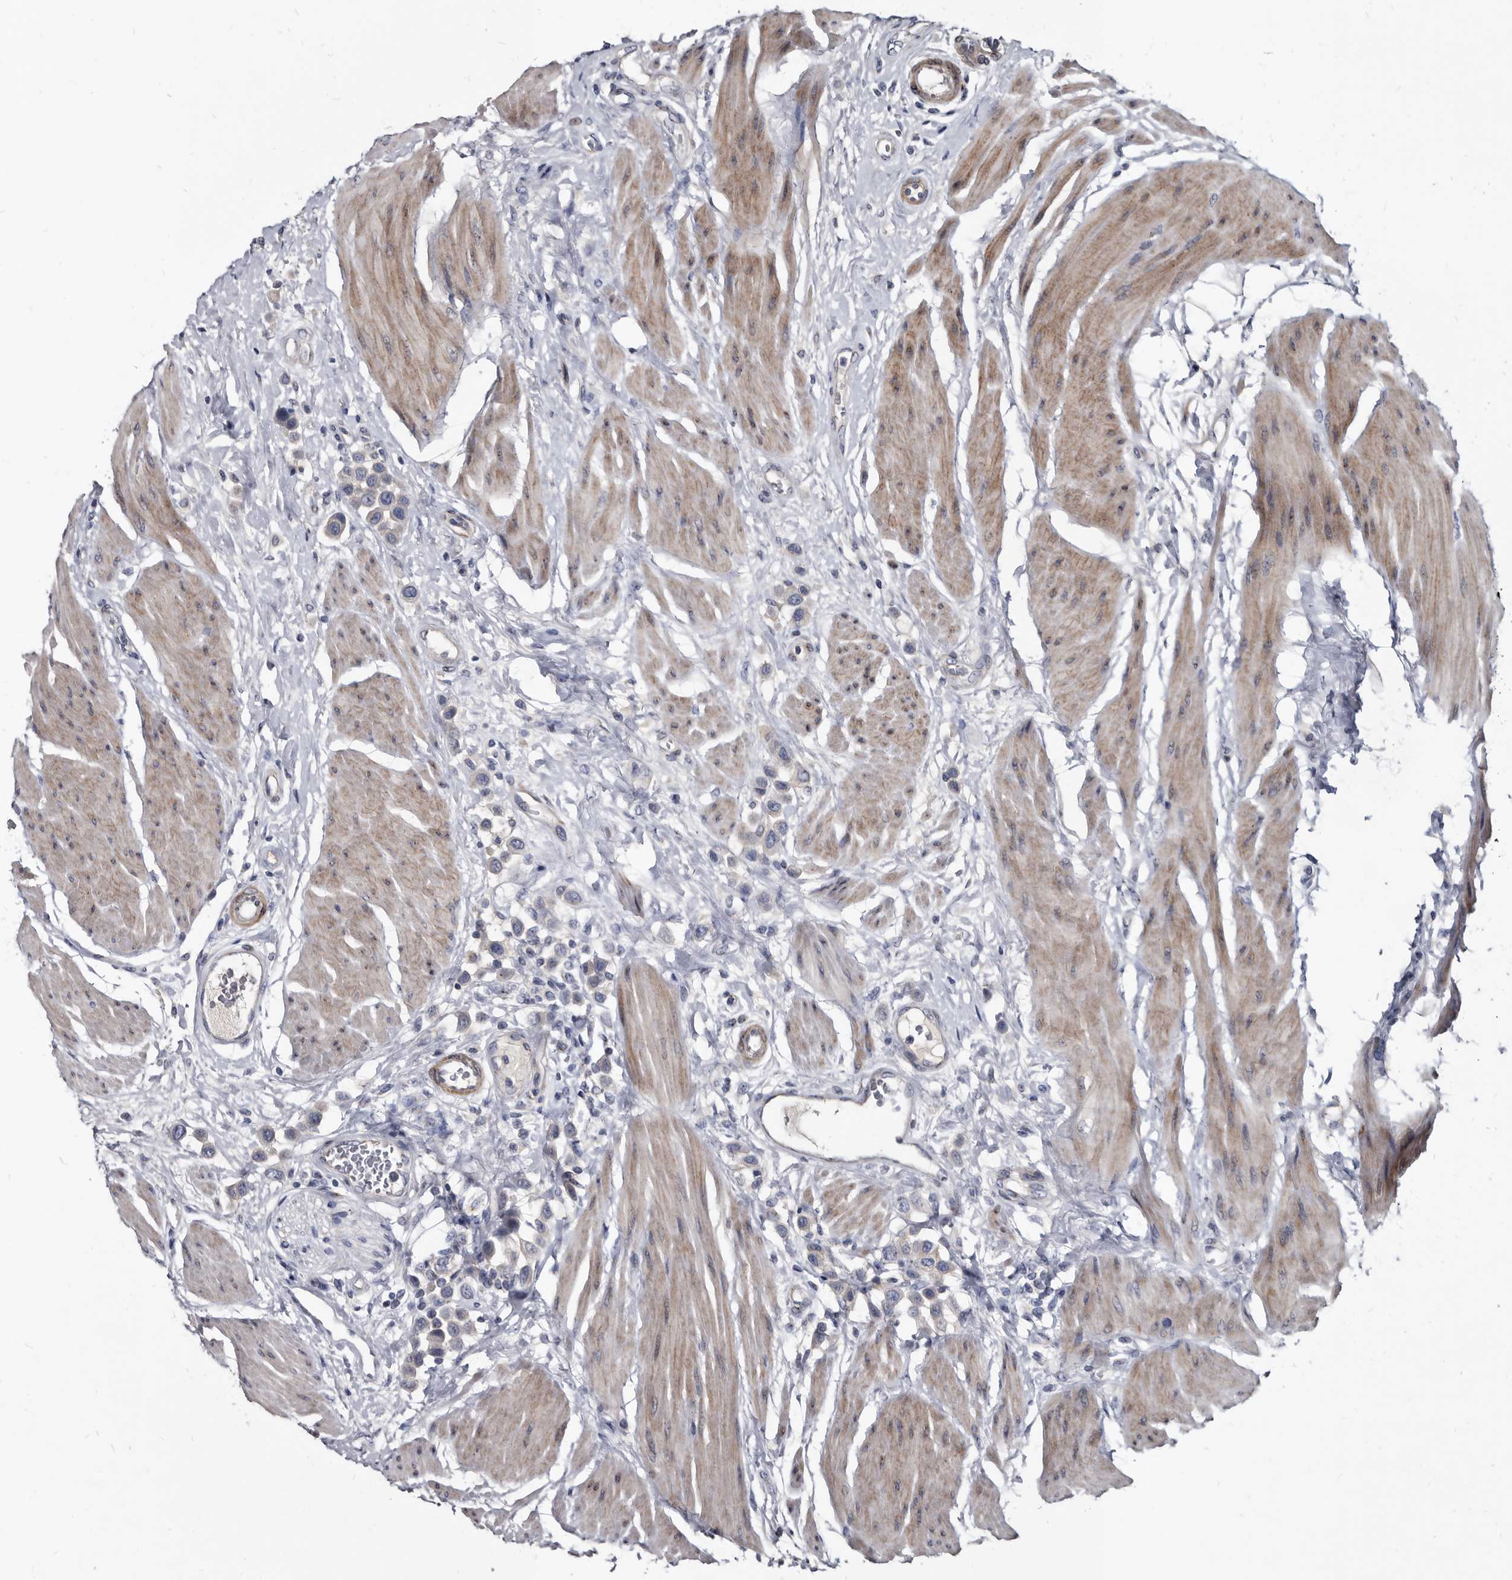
{"staining": {"intensity": "negative", "quantity": "none", "location": "none"}, "tissue": "urothelial cancer", "cell_type": "Tumor cells", "image_type": "cancer", "snomed": [{"axis": "morphology", "description": "Urothelial carcinoma, High grade"}, {"axis": "topography", "description": "Urinary bladder"}], "caption": "There is no significant positivity in tumor cells of urothelial carcinoma (high-grade). (DAB (3,3'-diaminobenzidine) immunohistochemistry (IHC), high magnification).", "gene": "PRSS8", "patient": {"sex": "male", "age": 50}}